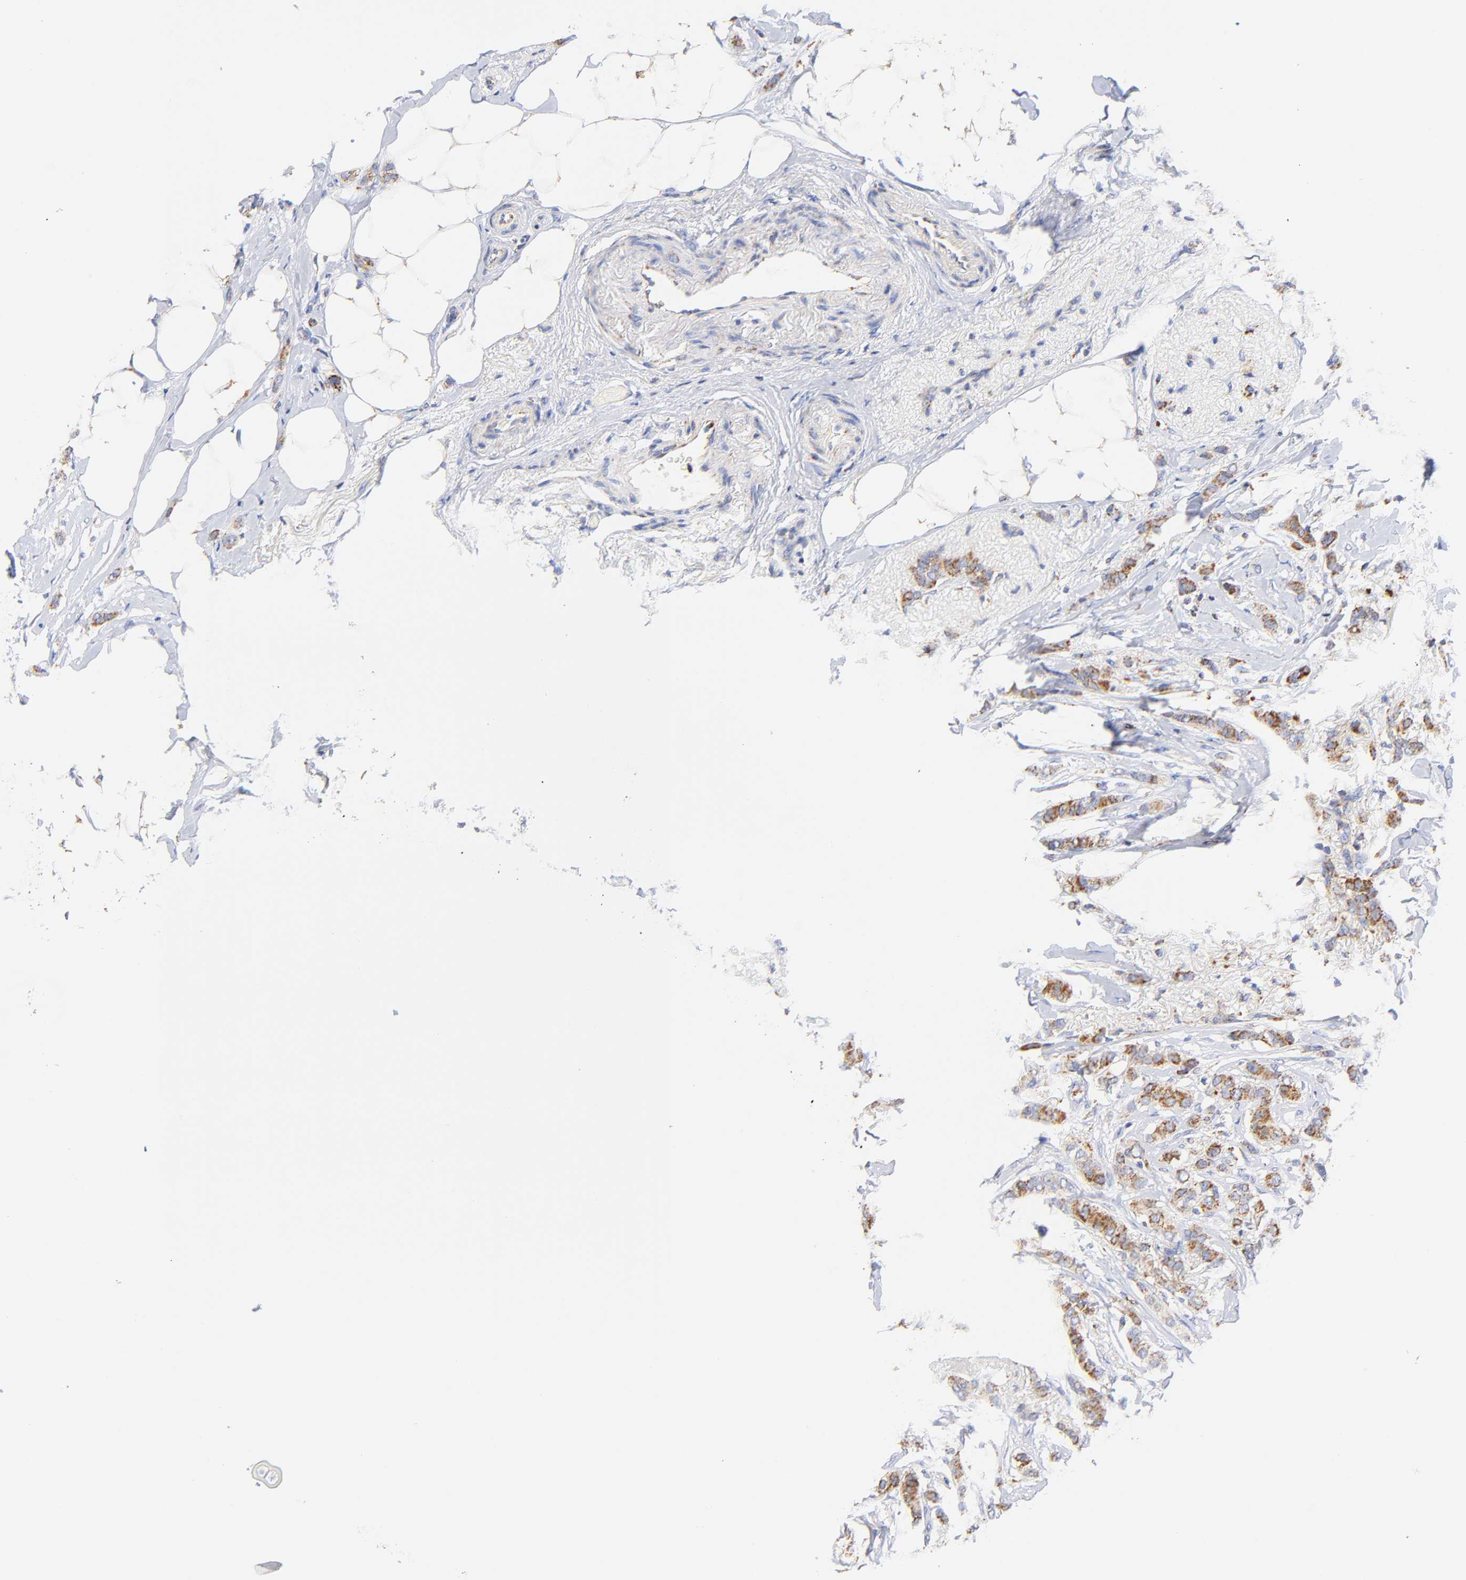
{"staining": {"intensity": "moderate", "quantity": ">75%", "location": "cytoplasmic/membranous"}, "tissue": "breast cancer", "cell_type": "Tumor cells", "image_type": "cancer", "snomed": [{"axis": "morphology", "description": "Lobular carcinoma"}, {"axis": "topography", "description": "Breast"}], "caption": "A medium amount of moderate cytoplasmic/membranous expression is appreciated in approximately >75% of tumor cells in breast cancer (lobular carcinoma) tissue.", "gene": "ATP5F1D", "patient": {"sex": "female", "age": 55}}